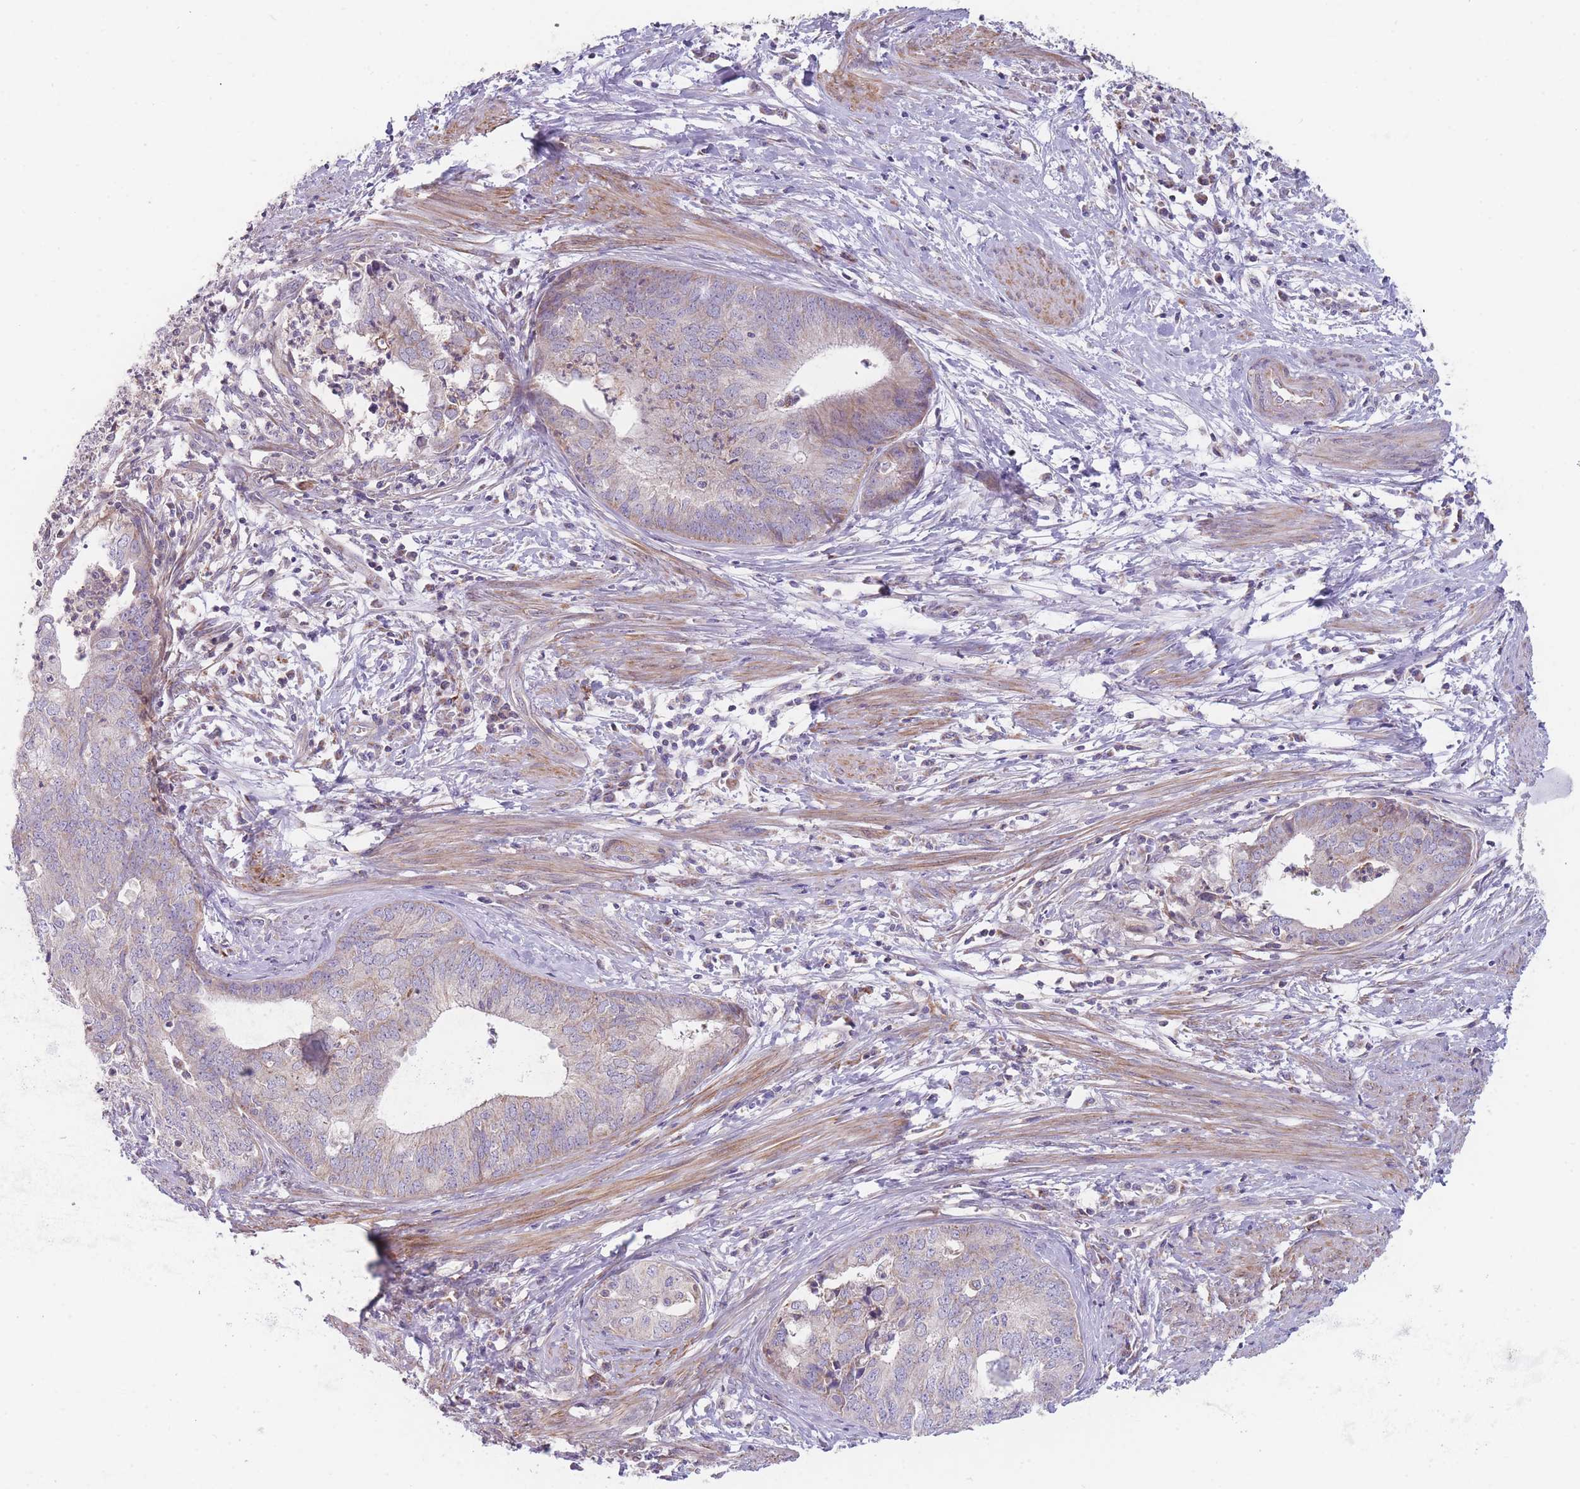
{"staining": {"intensity": "weak", "quantity": "<25%", "location": "cytoplasmic/membranous"}, "tissue": "endometrial cancer", "cell_type": "Tumor cells", "image_type": "cancer", "snomed": [{"axis": "morphology", "description": "Adenocarcinoma, NOS"}, {"axis": "topography", "description": "Endometrium"}], "caption": "Immunohistochemistry image of neoplastic tissue: adenocarcinoma (endometrial) stained with DAB (3,3'-diaminobenzidine) reveals no significant protein expression in tumor cells.", "gene": "SMPD4", "patient": {"sex": "female", "age": 68}}